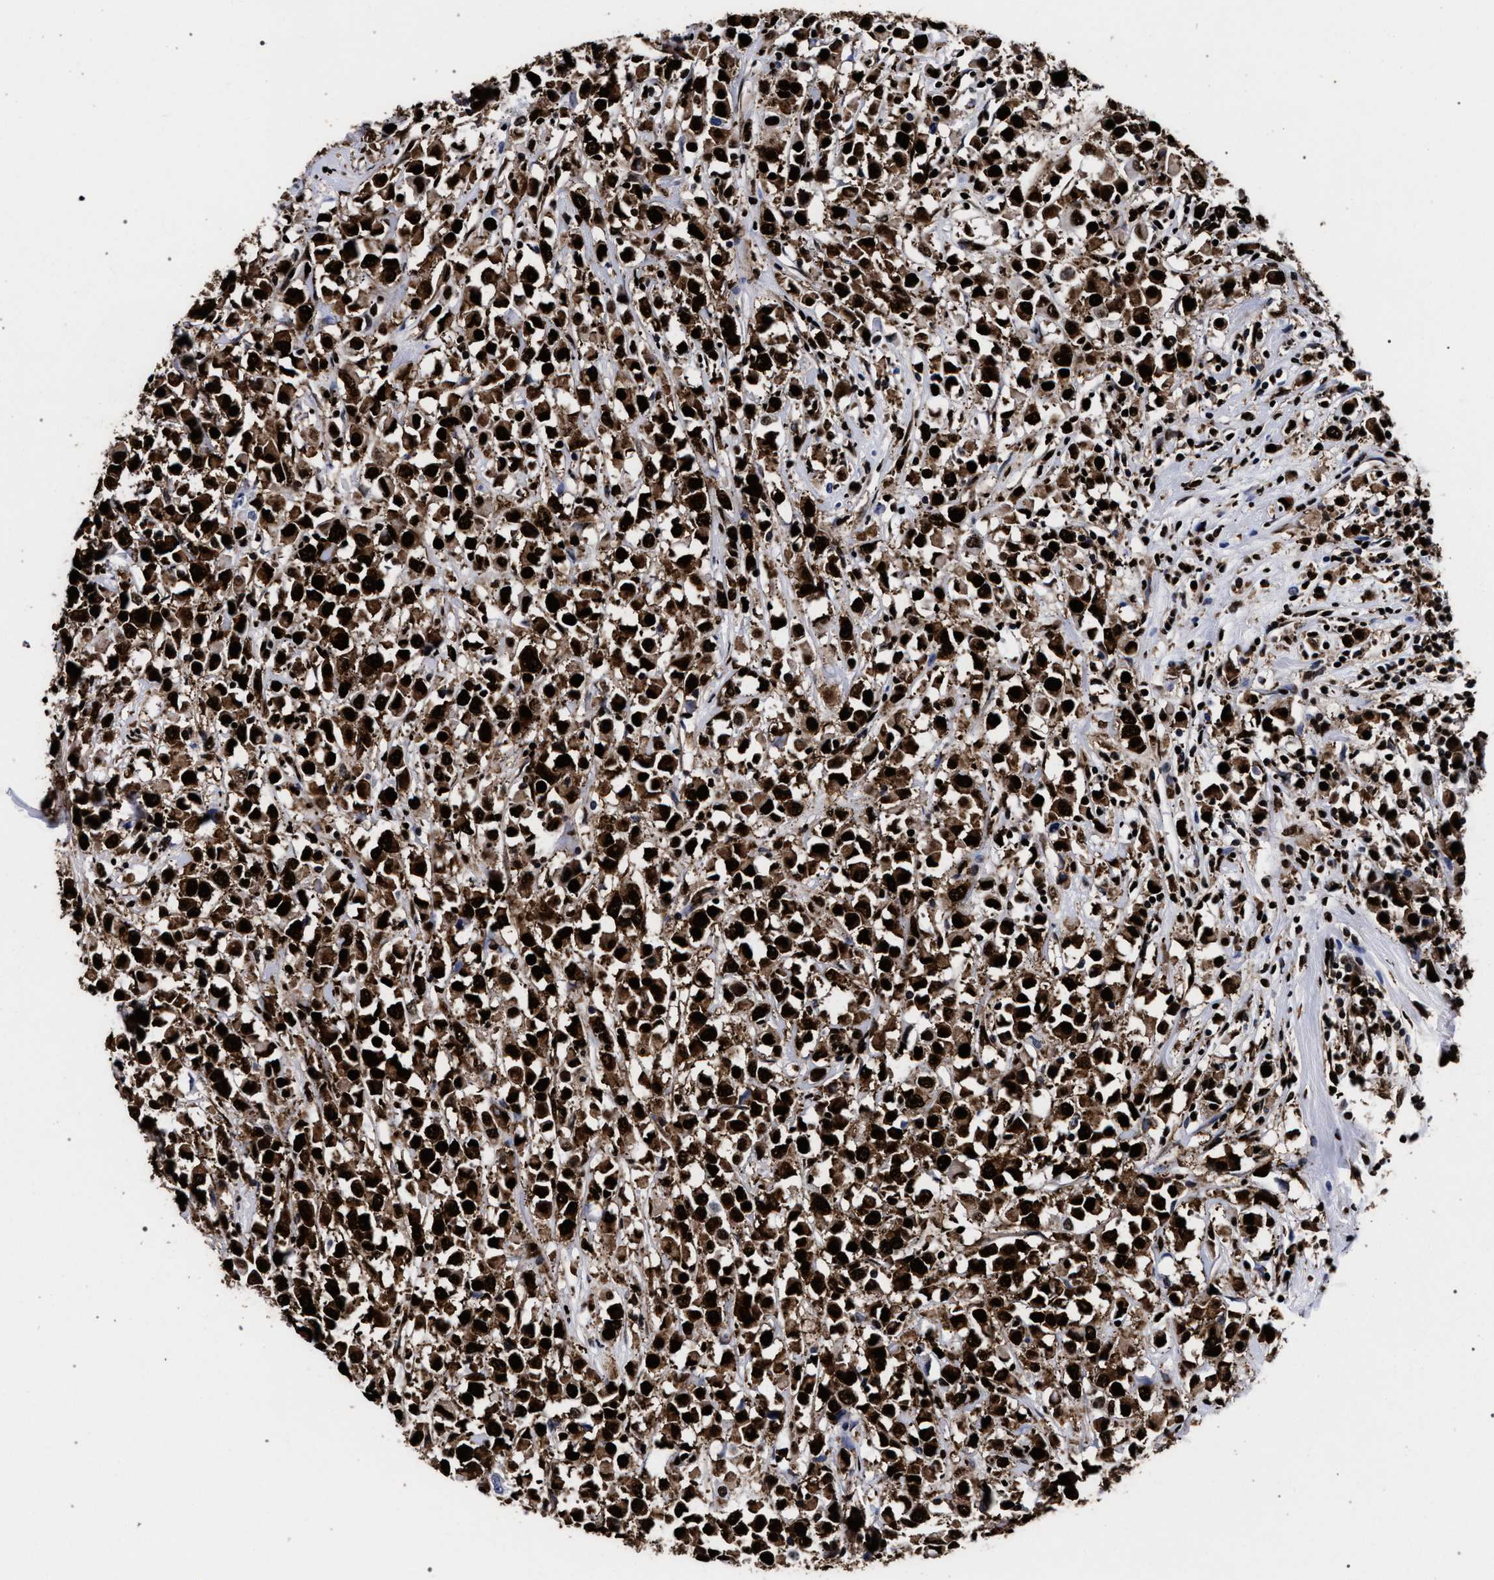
{"staining": {"intensity": "strong", "quantity": ">75%", "location": "cytoplasmic/membranous,nuclear"}, "tissue": "breast cancer", "cell_type": "Tumor cells", "image_type": "cancer", "snomed": [{"axis": "morphology", "description": "Duct carcinoma"}, {"axis": "topography", "description": "Breast"}], "caption": "High-magnification brightfield microscopy of infiltrating ductal carcinoma (breast) stained with DAB (brown) and counterstained with hematoxylin (blue). tumor cells exhibit strong cytoplasmic/membranous and nuclear staining is seen in about>75% of cells.", "gene": "HNRNPA1", "patient": {"sex": "female", "age": 61}}